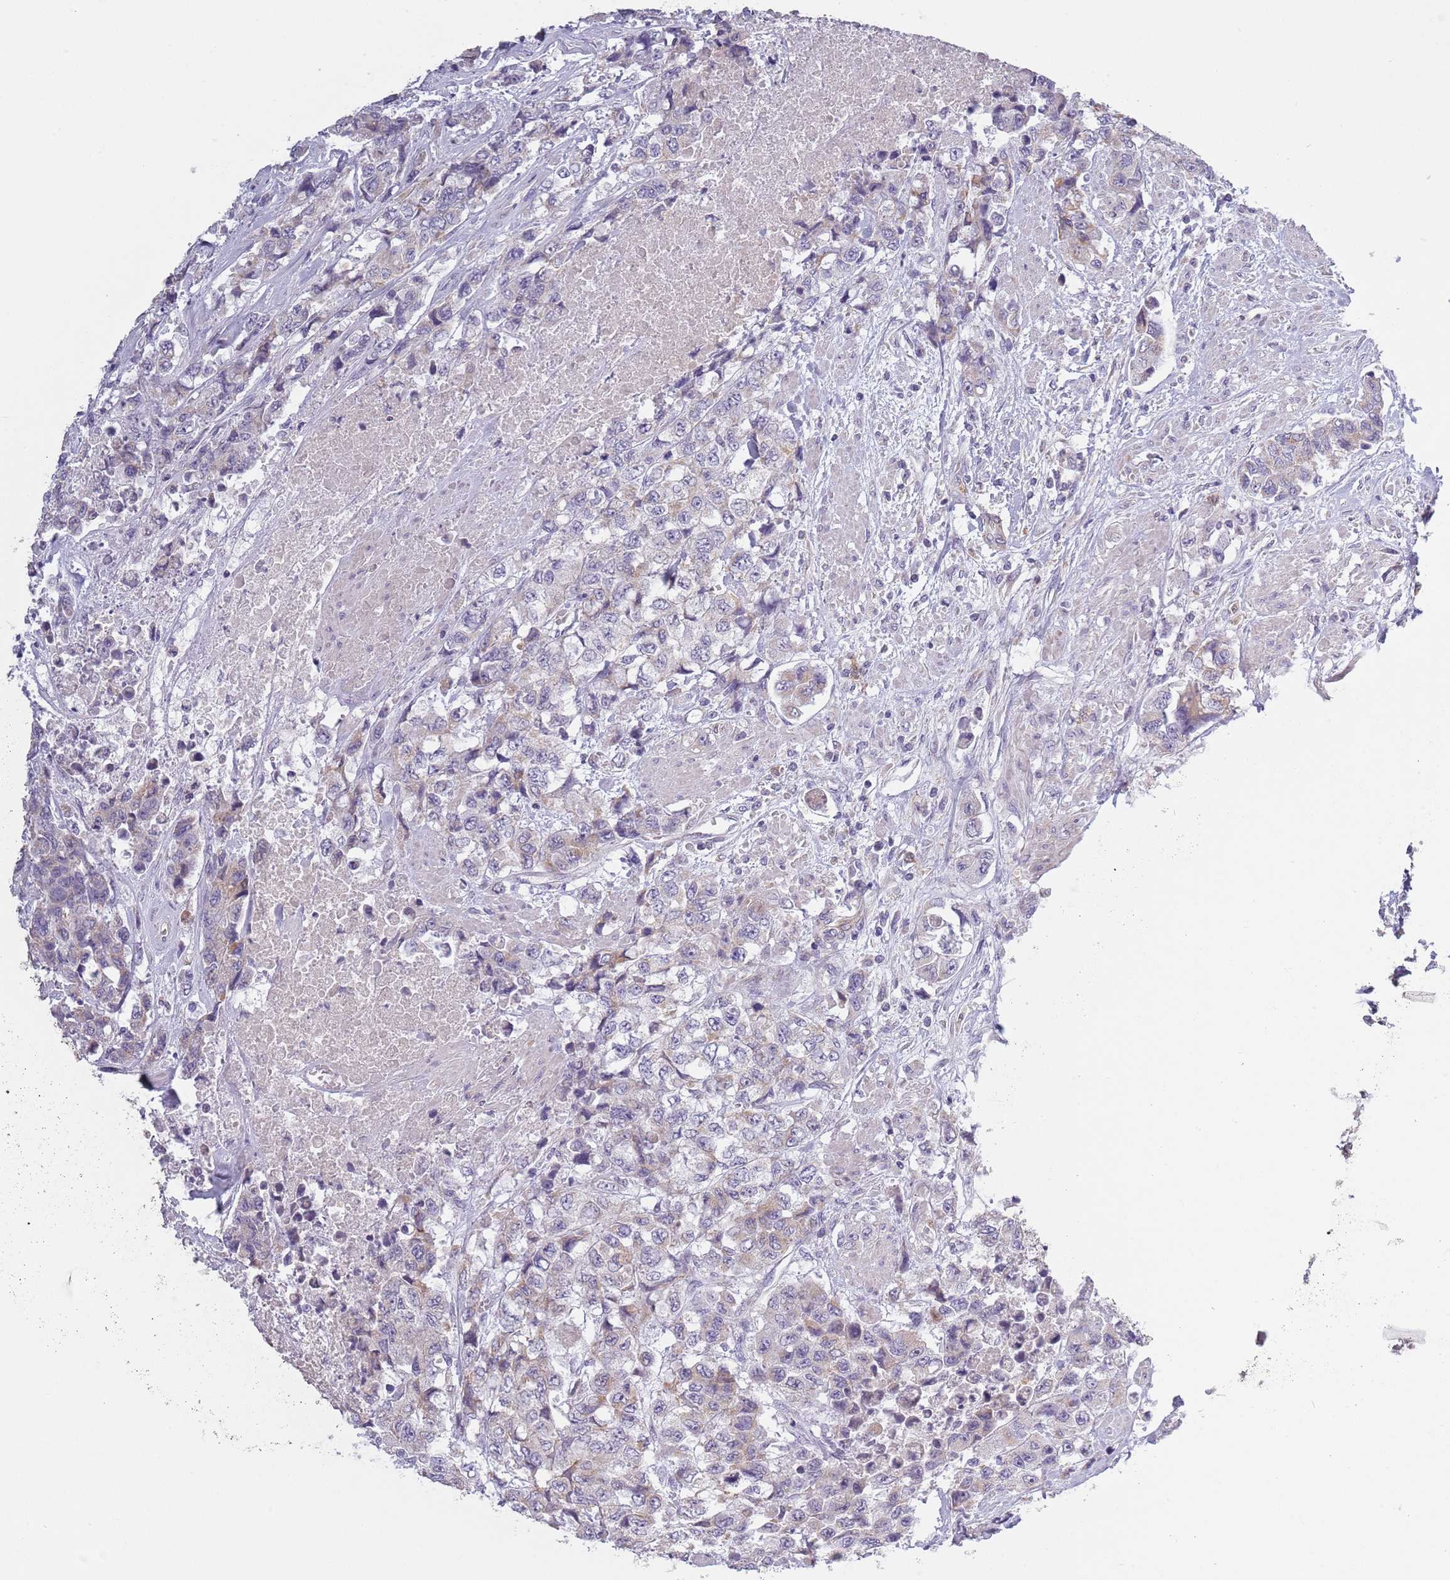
{"staining": {"intensity": "negative", "quantity": "none", "location": "none"}, "tissue": "urothelial cancer", "cell_type": "Tumor cells", "image_type": "cancer", "snomed": [{"axis": "morphology", "description": "Urothelial carcinoma, High grade"}, {"axis": "topography", "description": "Urinary bladder"}], "caption": "Immunohistochemistry (IHC) photomicrograph of neoplastic tissue: urothelial carcinoma (high-grade) stained with DAB shows no significant protein expression in tumor cells. The staining is performed using DAB (3,3'-diaminobenzidine) brown chromogen with nuclei counter-stained in using hematoxylin.", "gene": "COQ5", "patient": {"sex": "female", "age": 78}}